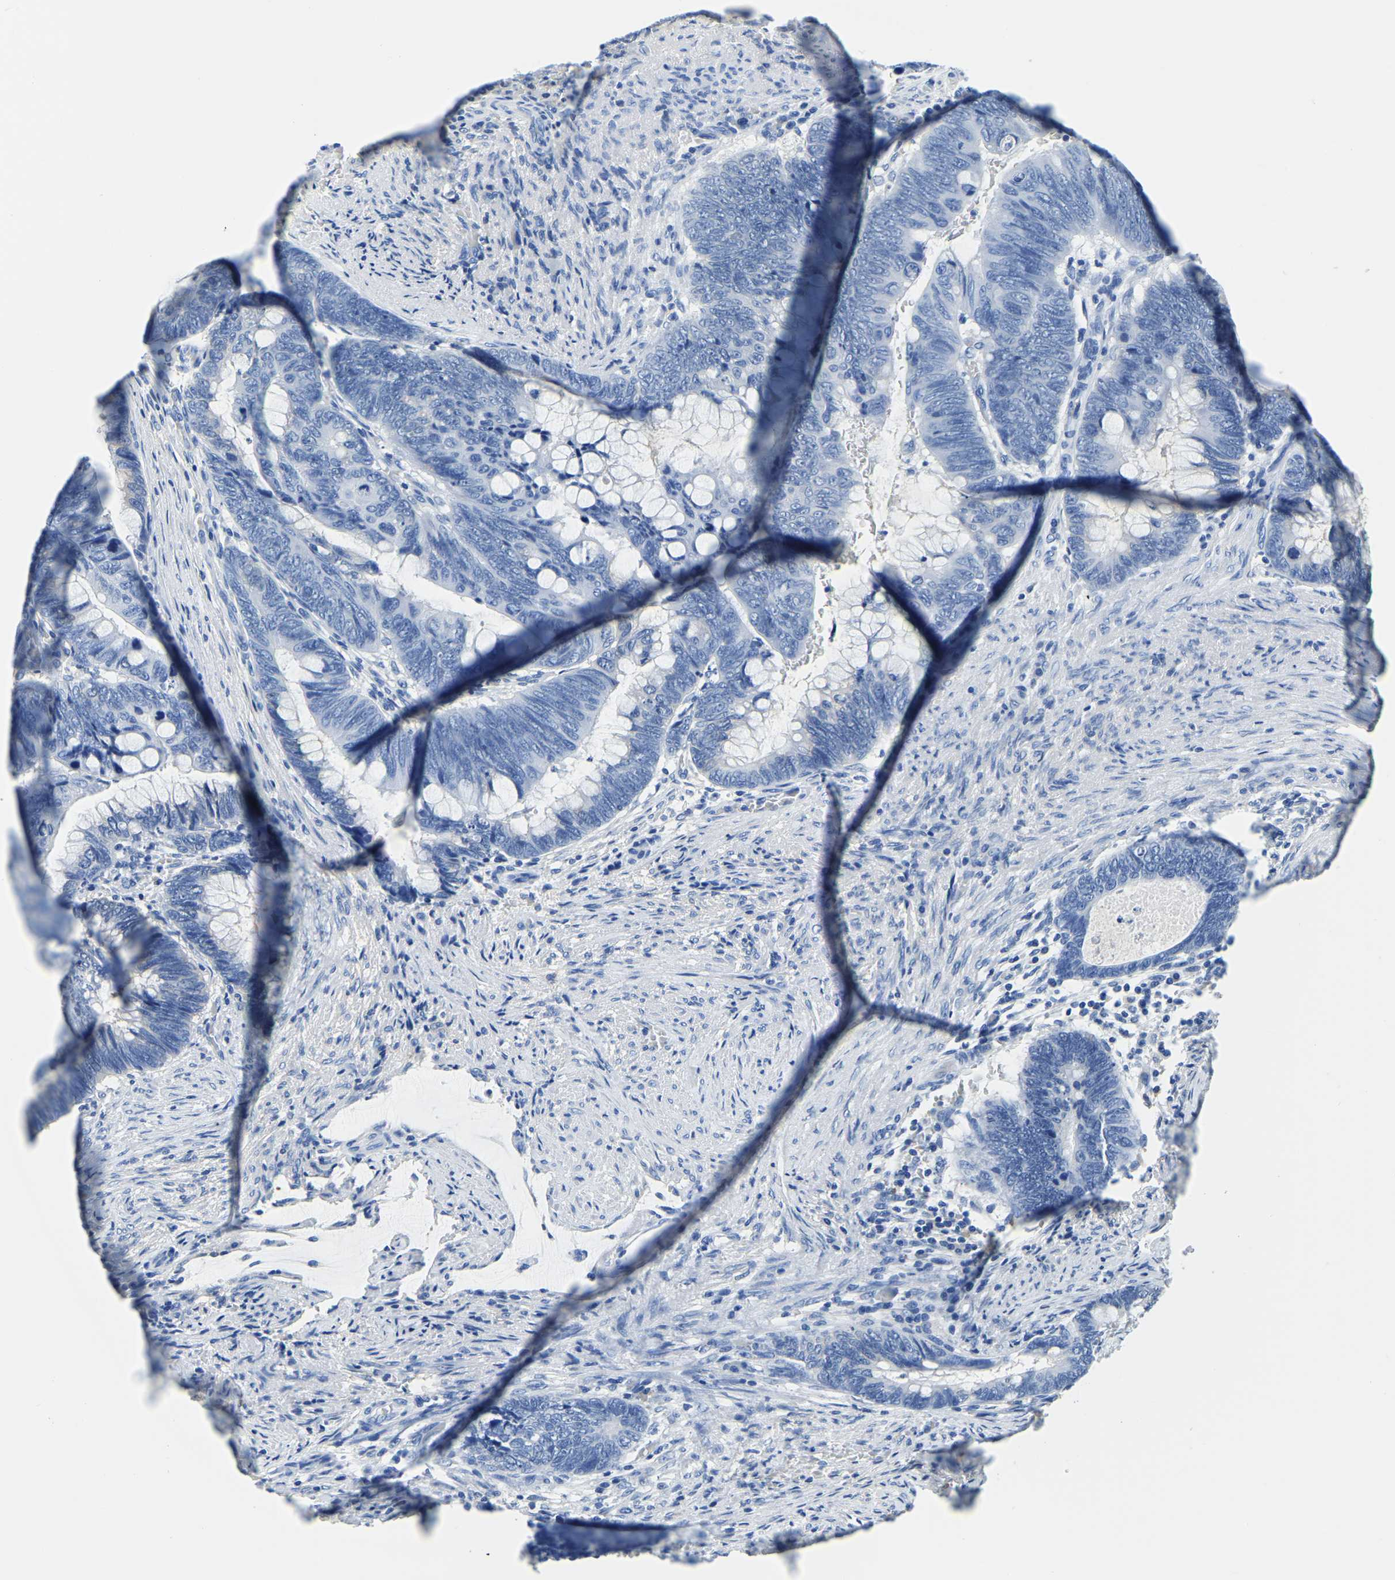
{"staining": {"intensity": "negative", "quantity": "none", "location": "none"}, "tissue": "colorectal cancer", "cell_type": "Tumor cells", "image_type": "cancer", "snomed": [{"axis": "morphology", "description": "Normal tissue, NOS"}, {"axis": "morphology", "description": "Adenocarcinoma, NOS"}, {"axis": "topography", "description": "Rectum"}, {"axis": "topography", "description": "Peripheral nerve tissue"}], "caption": "Colorectal cancer (adenocarcinoma) was stained to show a protein in brown. There is no significant expression in tumor cells.", "gene": "ZDHHC13", "patient": {"sex": "male", "age": 92}}